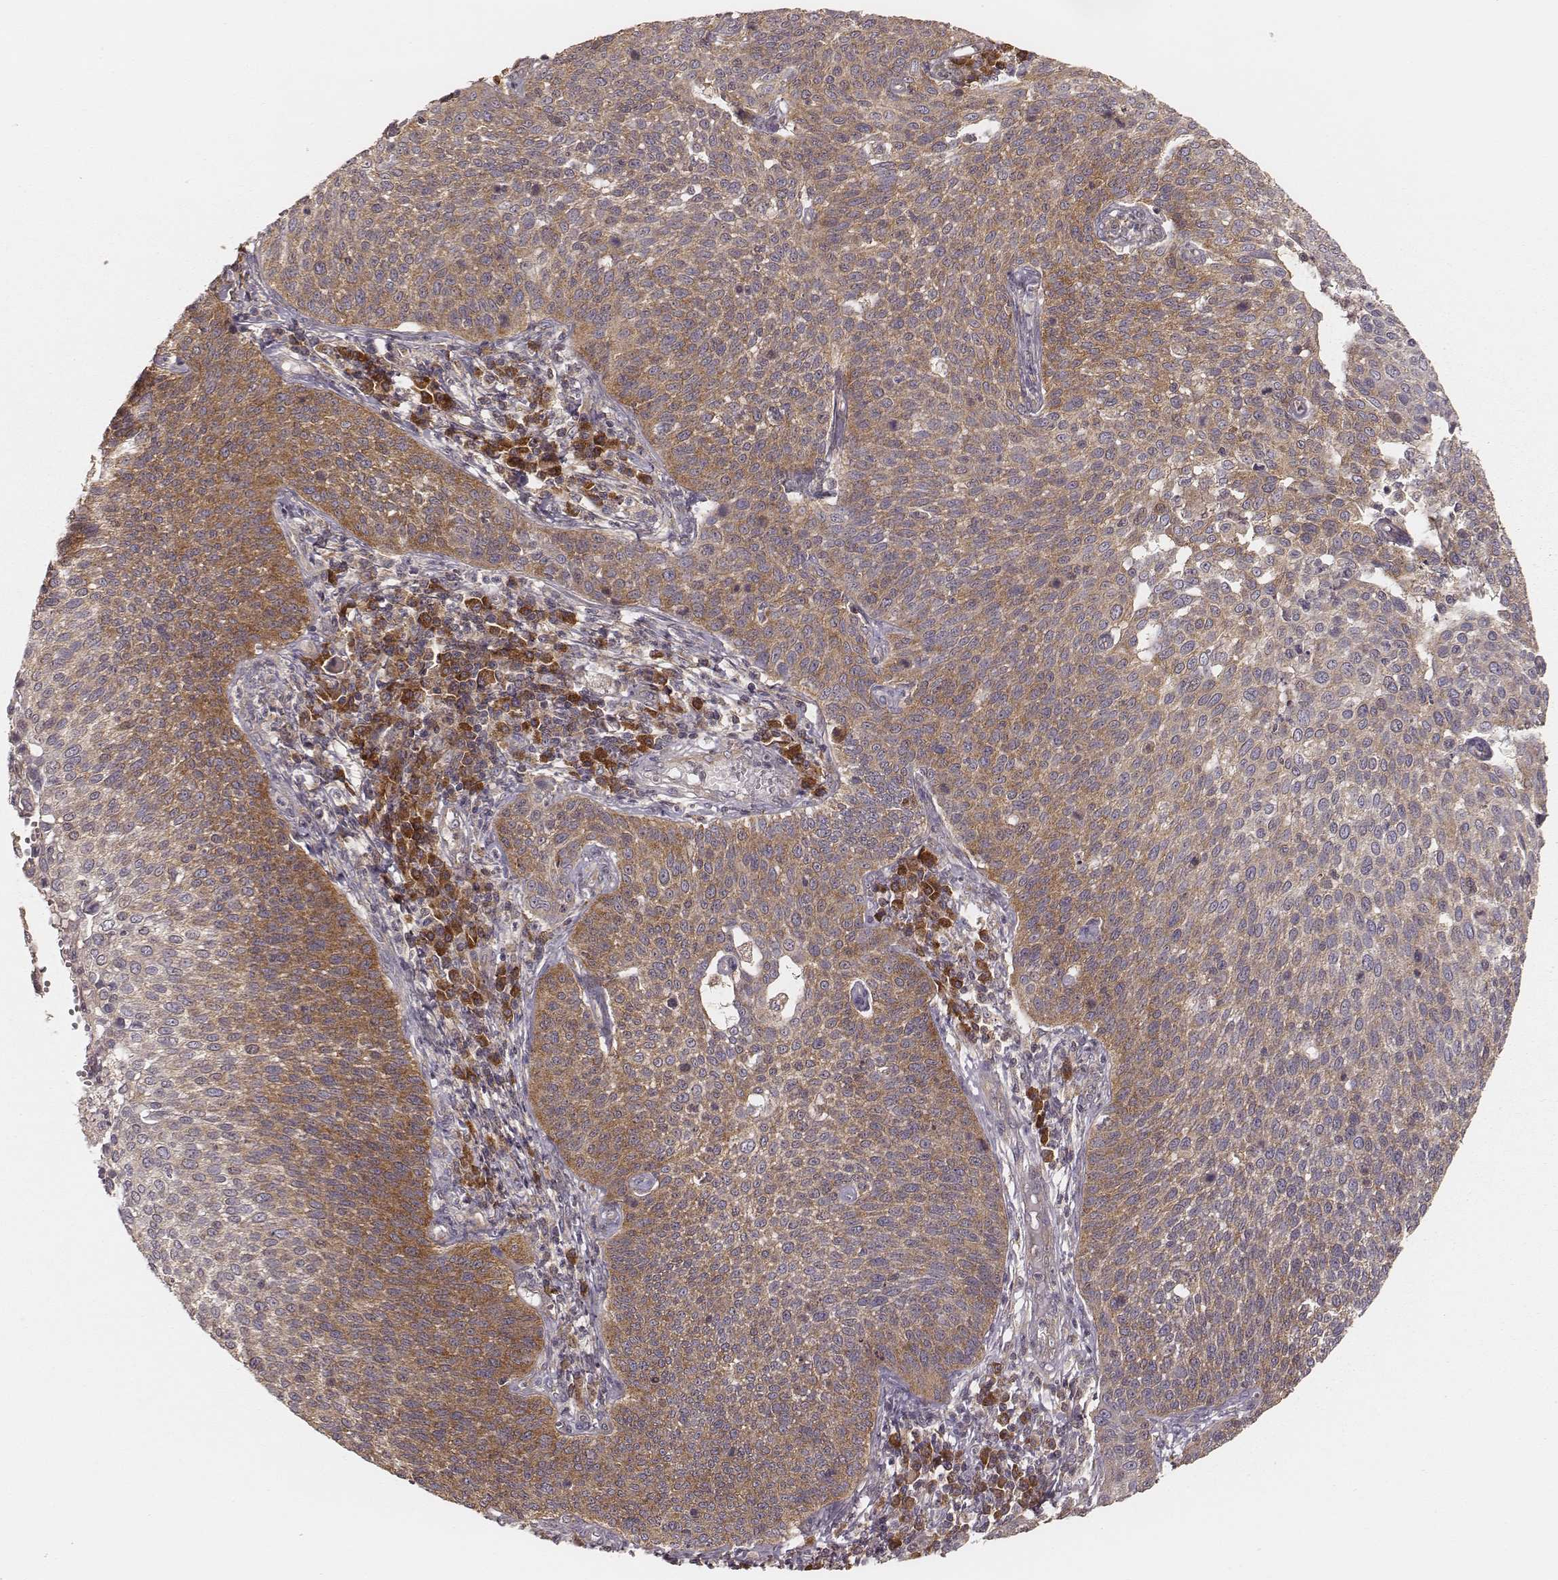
{"staining": {"intensity": "weak", "quantity": ">75%", "location": "cytoplasmic/membranous"}, "tissue": "cervical cancer", "cell_type": "Tumor cells", "image_type": "cancer", "snomed": [{"axis": "morphology", "description": "Squamous cell carcinoma, NOS"}, {"axis": "topography", "description": "Cervix"}], "caption": "Immunohistochemistry (IHC) micrograph of neoplastic tissue: human cervical cancer (squamous cell carcinoma) stained using immunohistochemistry demonstrates low levels of weak protein expression localized specifically in the cytoplasmic/membranous of tumor cells, appearing as a cytoplasmic/membranous brown color.", "gene": "CARS1", "patient": {"sex": "female", "age": 34}}